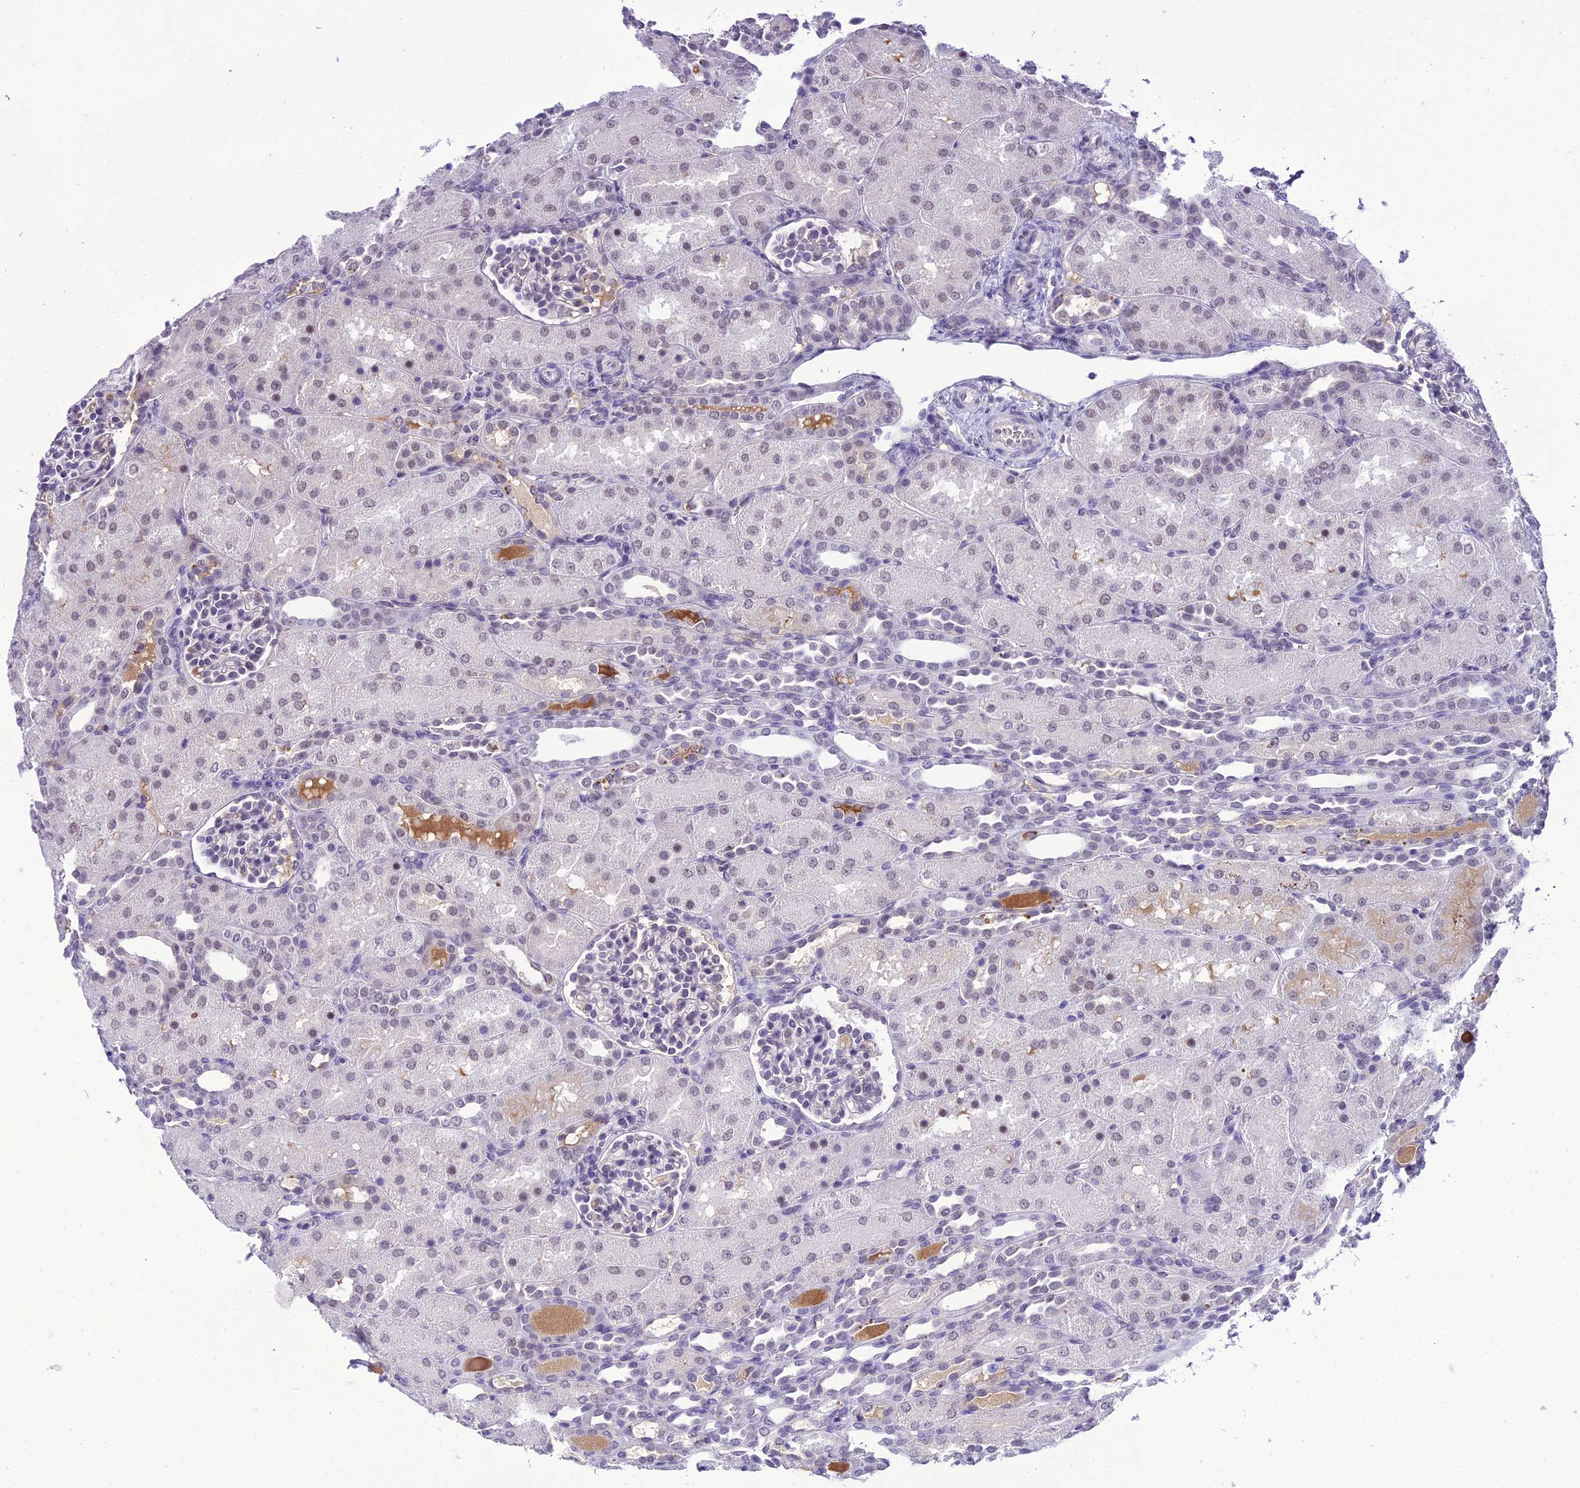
{"staining": {"intensity": "negative", "quantity": "none", "location": "none"}, "tissue": "kidney", "cell_type": "Cells in glomeruli", "image_type": "normal", "snomed": [{"axis": "morphology", "description": "Normal tissue, NOS"}, {"axis": "topography", "description": "Kidney"}], "caption": "Cells in glomeruli show no significant staining in benign kidney. Nuclei are stained in blue.", "gene": "SH3RF3", "patient": {"sex": "male", "age": 1}}